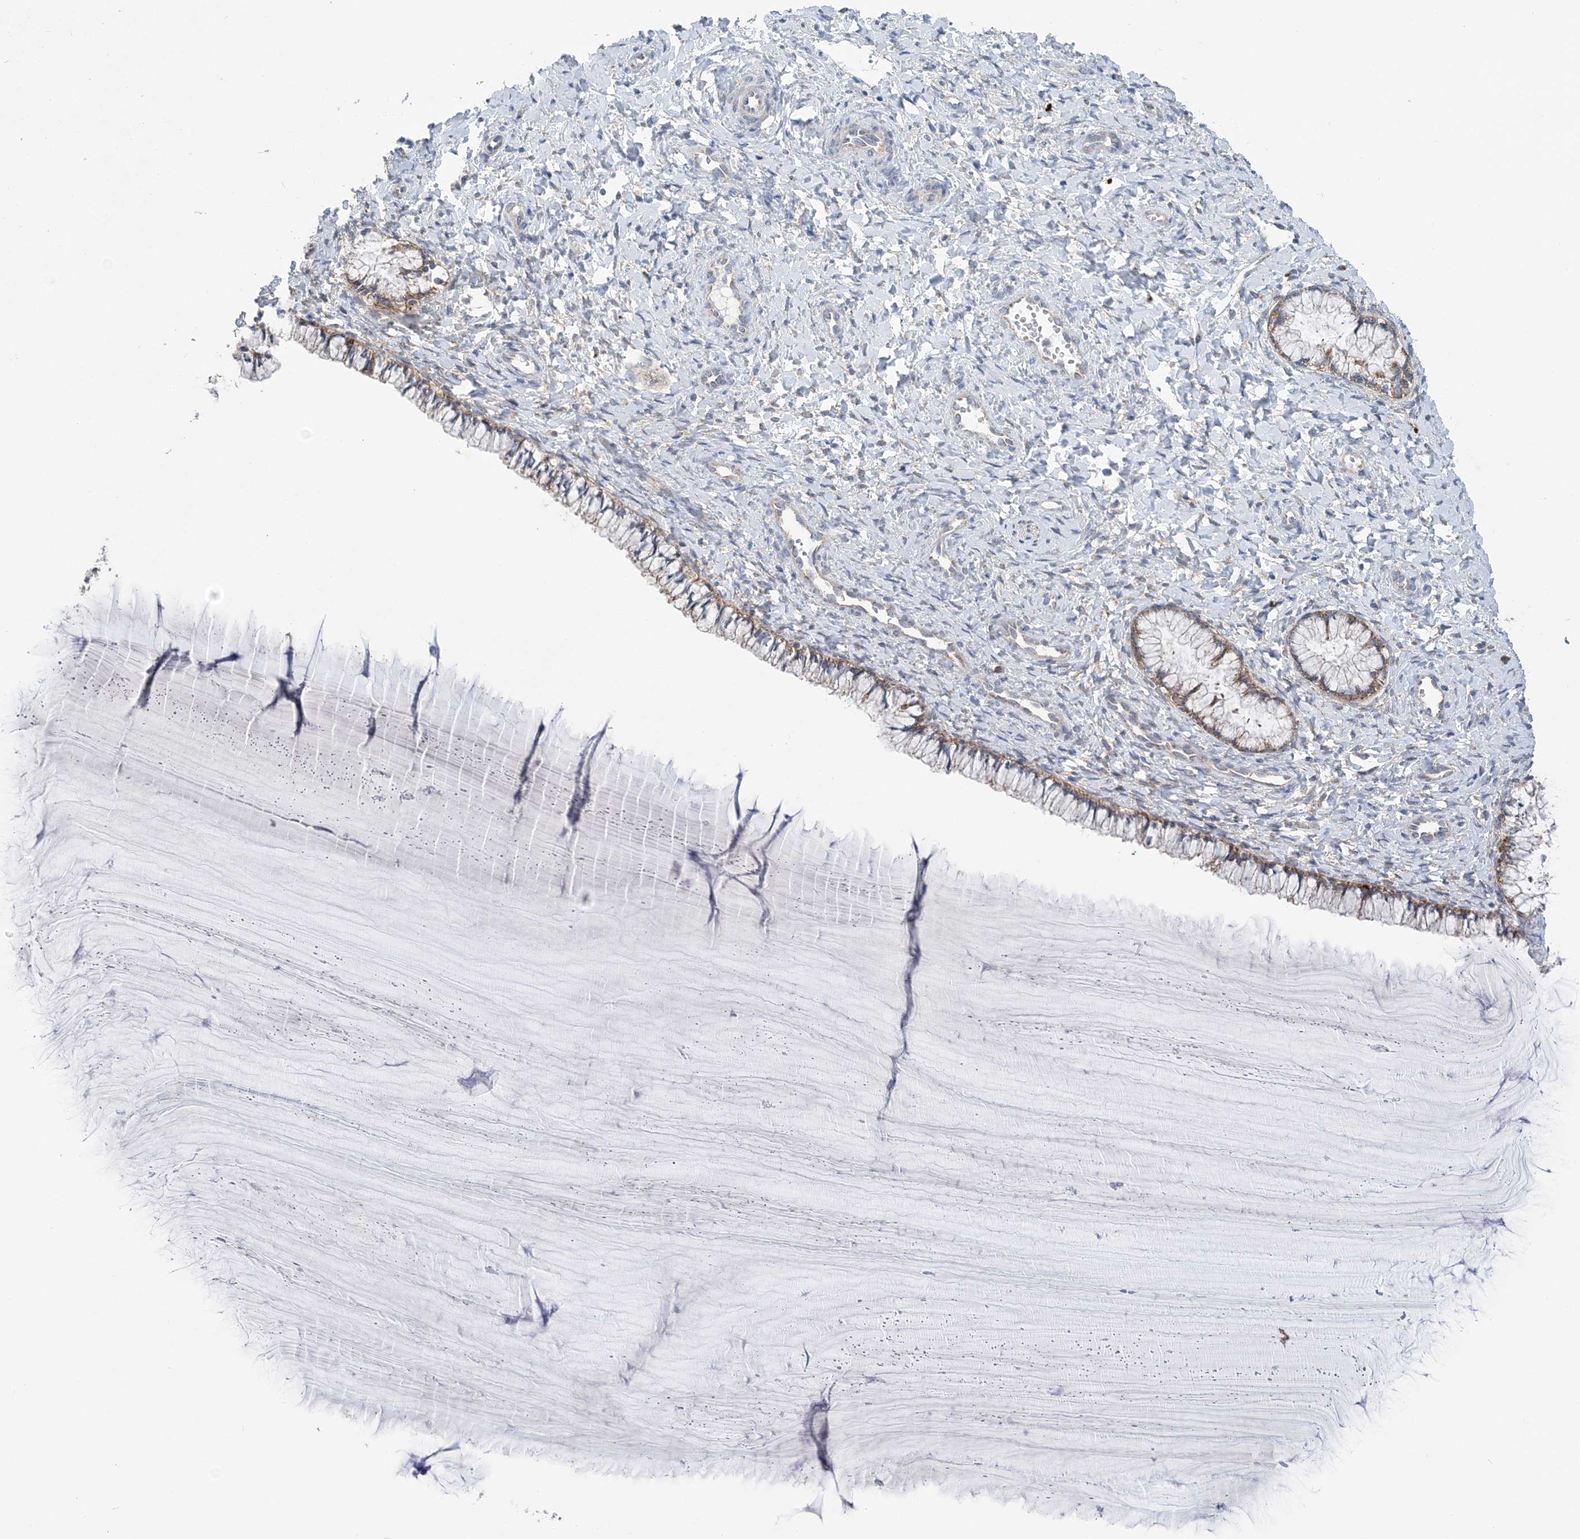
{"staining": {"intensity": "moderate", "quantity": ">75%", "location": "cytoplasmic/membranous"}, "tissue": "cervix", "cell_type": "Glandular cells", "image_type": "normal", "snomed": [{"axis": "morphology", "description": "Normal tissue, NOS"}, {"axis": "morphology", "description": "Adenocarcinoma, NOS"}, {"axis": "topography", "description": "Cervix"}], "caption": "Protein staining by immunohistochemistry demonstrates moderate cytoplasmic/membranous staining in approximately >75% of glandular cells in benign cervix.", "gene": "COPE", "patient": {"sex": "female", "age": 29}}